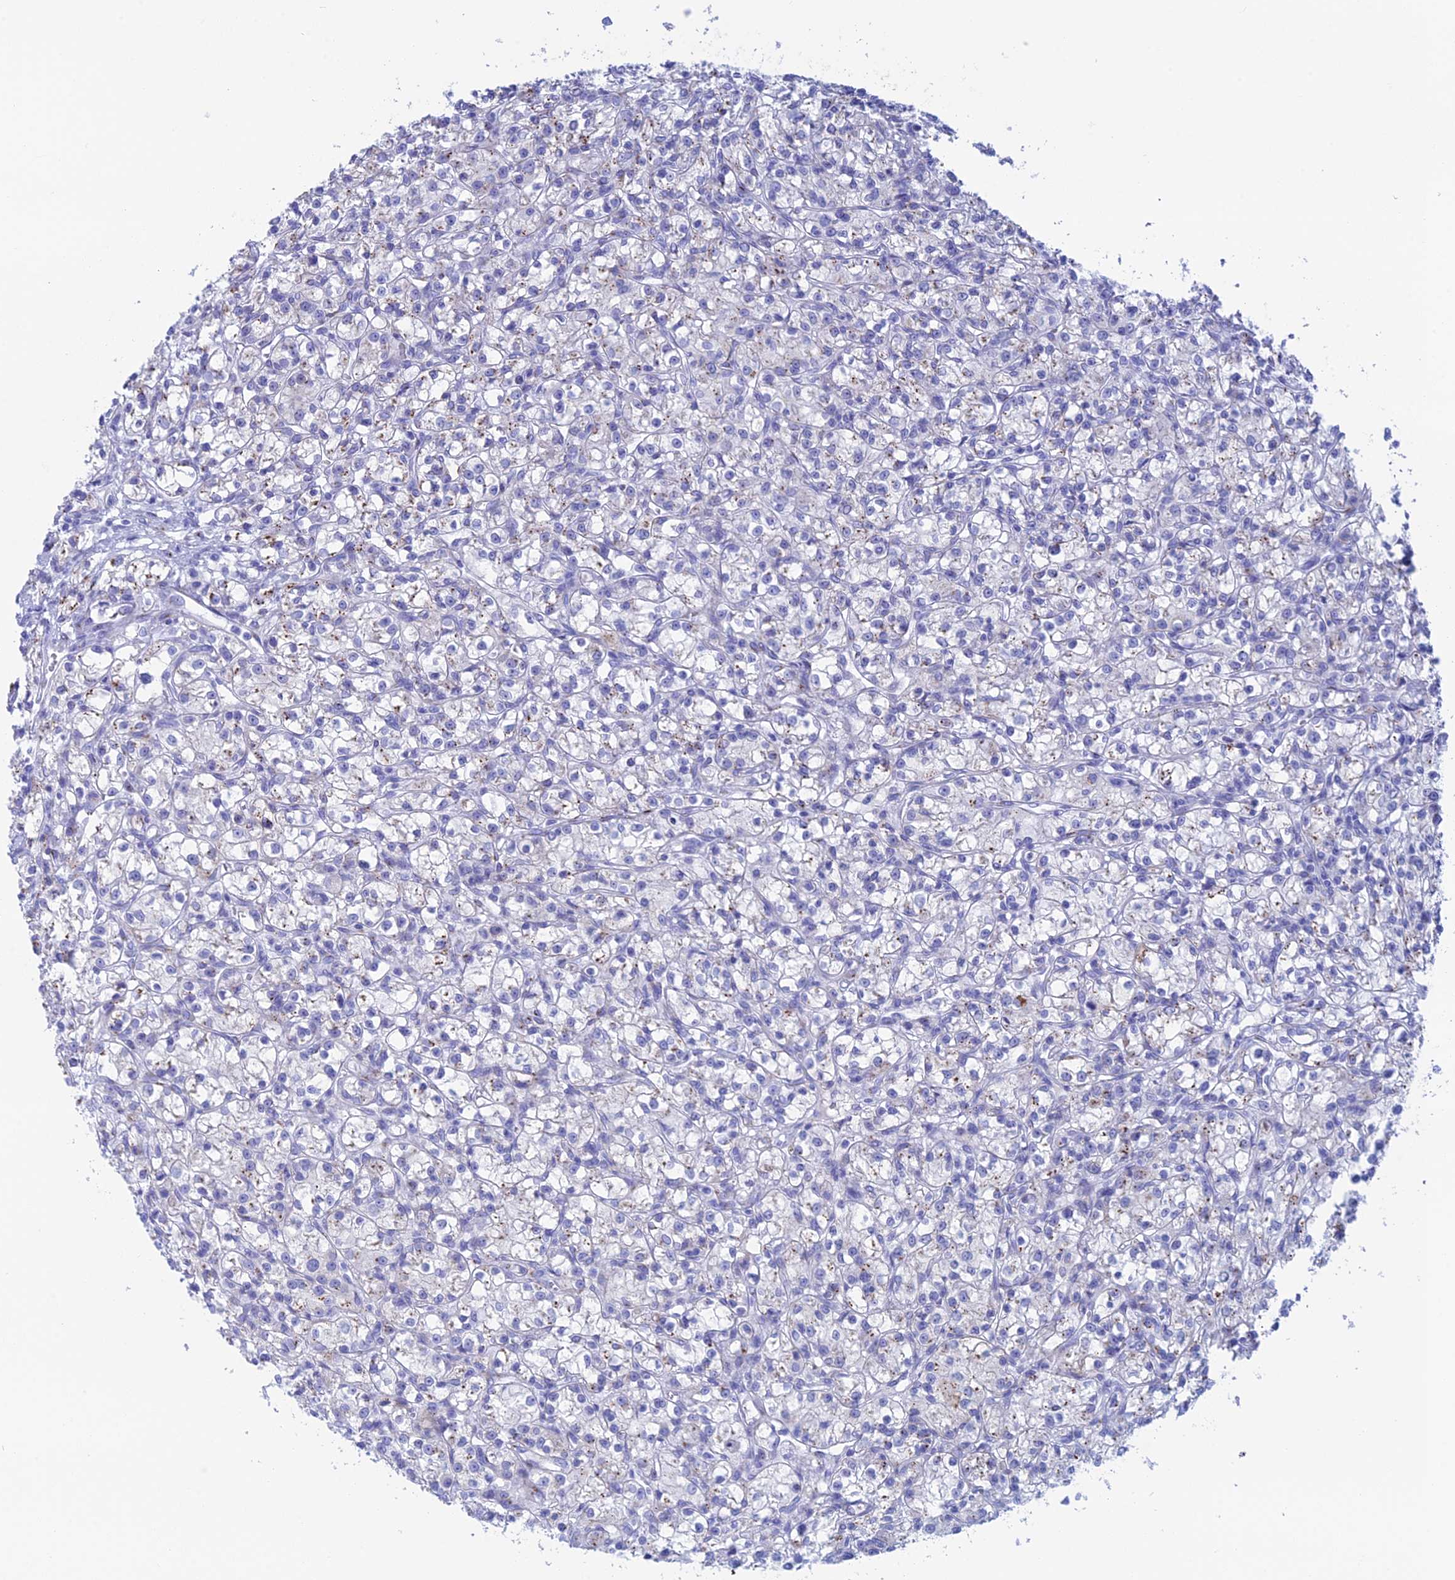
{"staining": {"intensity": "negative", "quantity": "none", "location": "none"}, "tissue": "renal cancer", "cell_type": "Tumor cells", "image_type": "cancer", "snomed": [{"axis": "morphology", "description": "Adenocarcinoma, NOS"}, {"axis": "topography", "description": "Kidney"}], "caption": "The immunohistochemistry (IHC) micrograph has no significant staining in tumor cells of renal cancer (adenocarcinoma) tissue.", "gene": "ERICH4", "patient": {"sex": "female", "age": 59}}